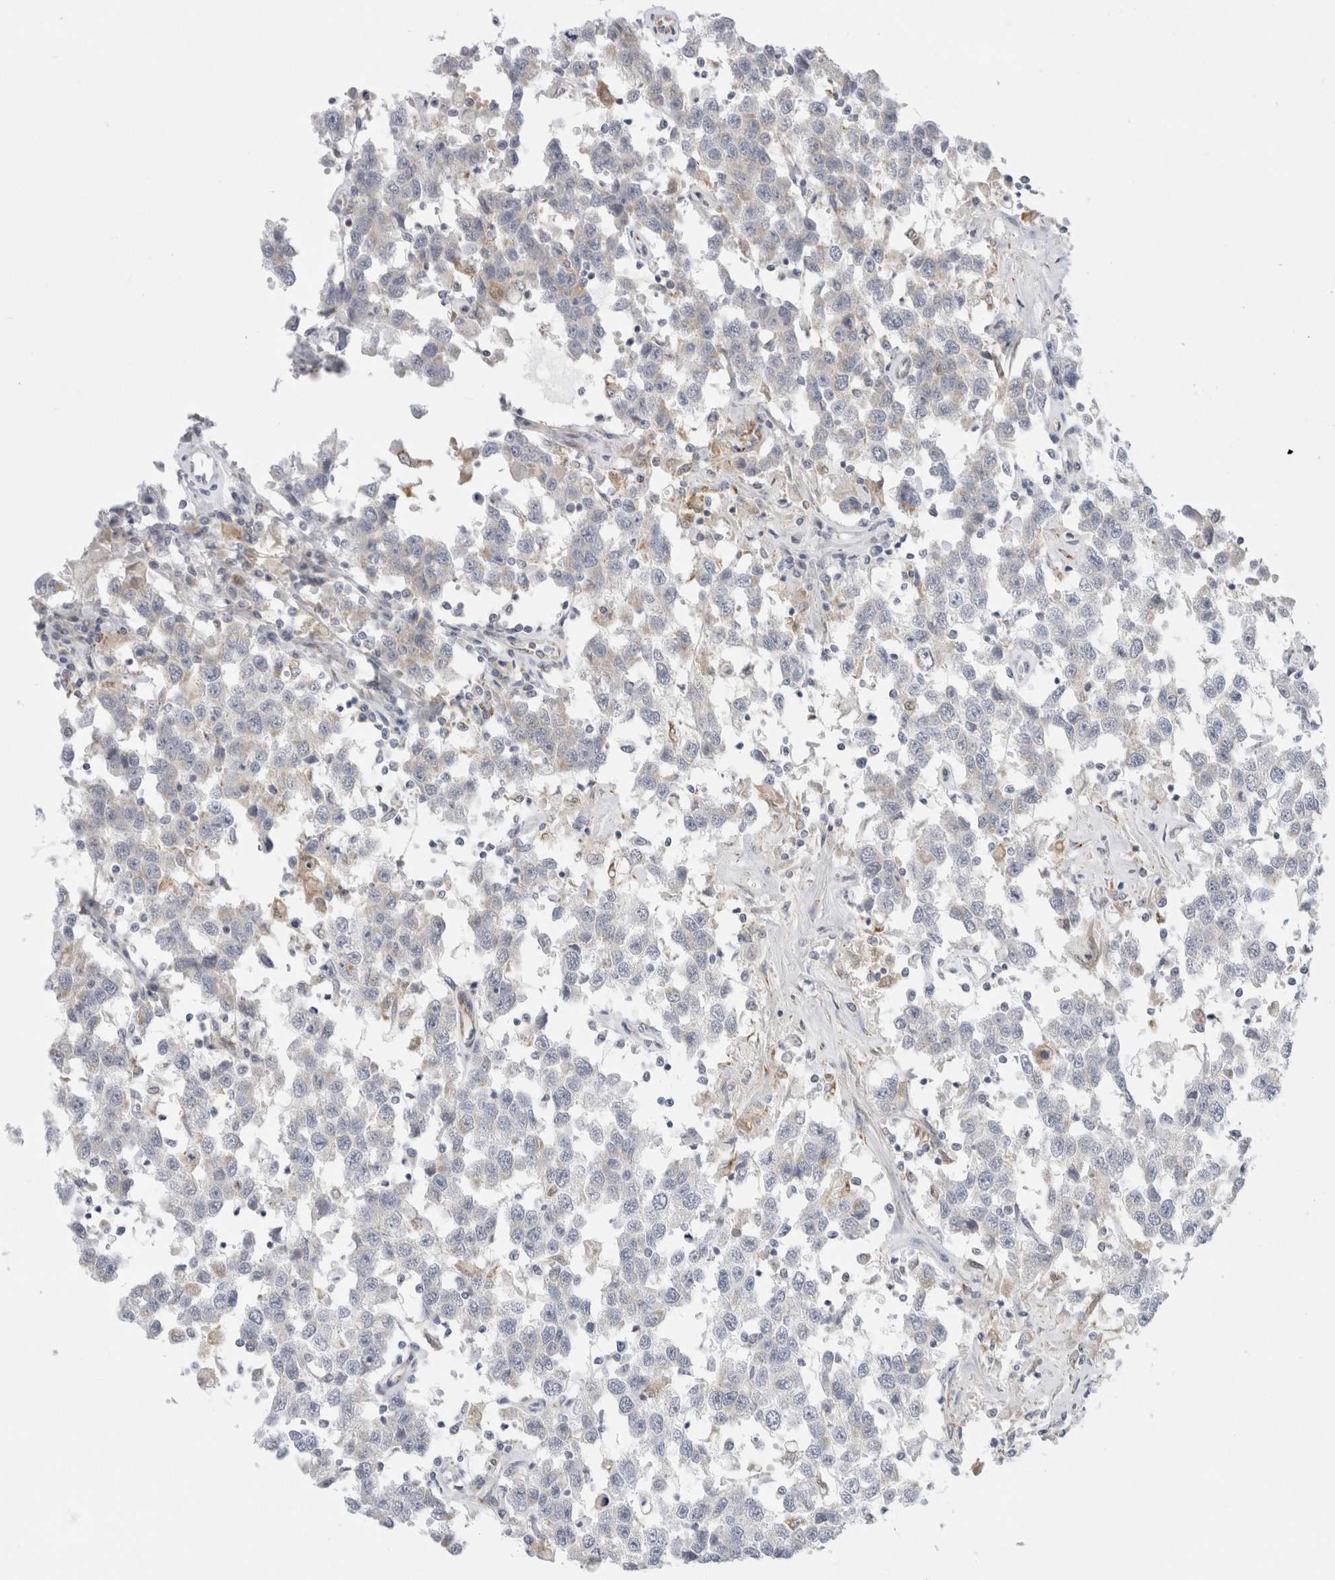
{"staining": {"intensity": "negative", "quantity": "none", "location": "none"}, "tissue": "testis cancer", "cell_type": "Tumor cells", "image_type": "cancer", "snomed": [{"axis": "morphology", "description": "Seminoma, NOS"}, {"axis": "topography", "description": "Testis"}], "caption": "High magnification brightfield microscopy of testis seminoma stained with DAB (brown) and counterstained with hematoxylin (blue): tumor cells show no significant positivity.", "gene": "FAHD1", "patient": {"sex": "male", "age": 41}}